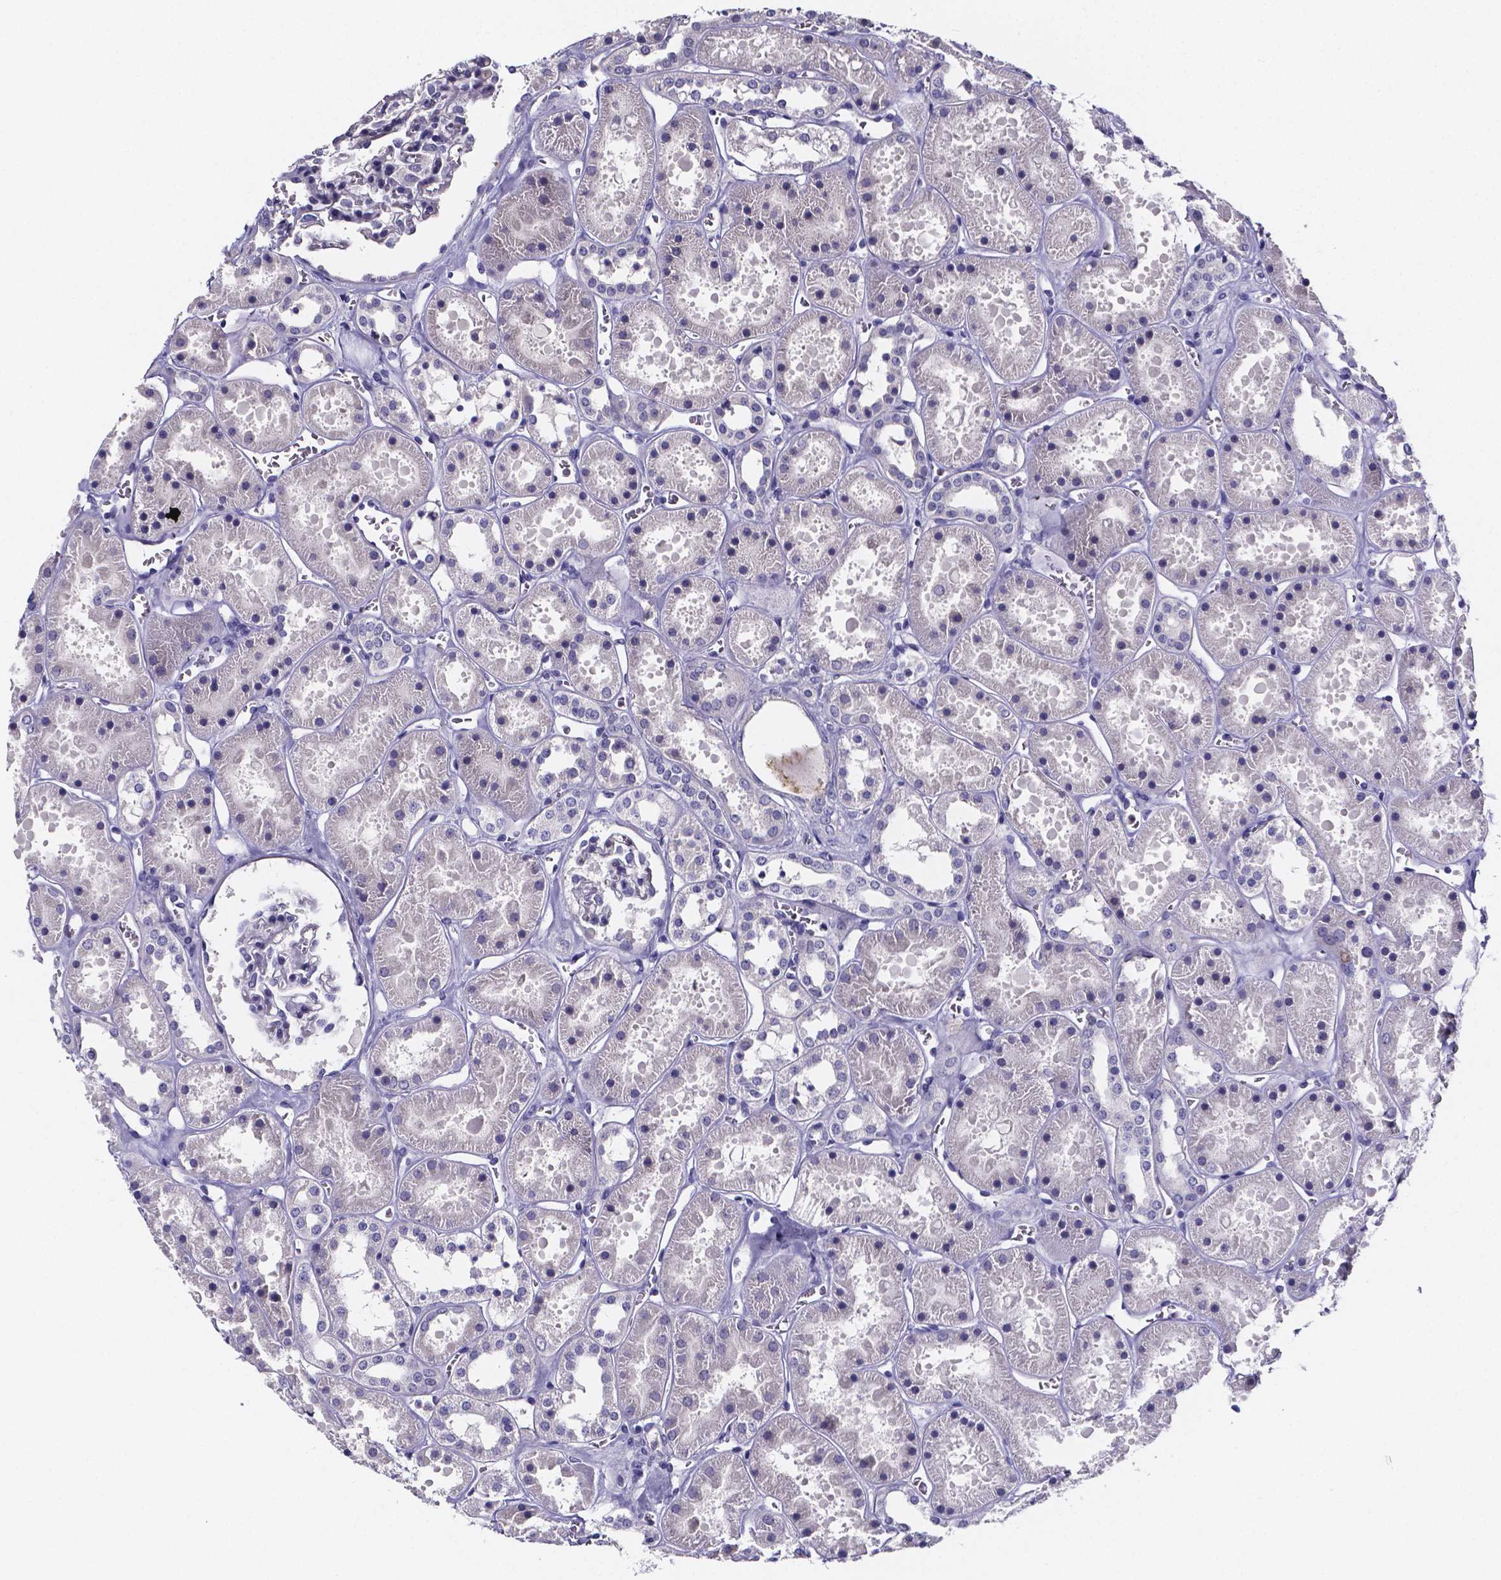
{"staining": {"intensity": "negative", "quantity": "none", "location": "none"}, "tissue": "kidney", "cell_type": "Cells in glomeruli", "image_type": "normal", "snomed": [{"axis": "morphology", "description": "Normal tissue, NOS"}, {"axis": "topography", "description": "Kidney"}], "caption": "IHC image of benign kidney: kidney stained with DAB (3,3'-diaminobenzidine) reveals no significant protein expression in cells in glomeruli. (DAB immunohistochemistry visualized using brightfield microscopy, high magnification).", "gene": "IZUMO1", "patient": {"sex": "female", "age": 41}}